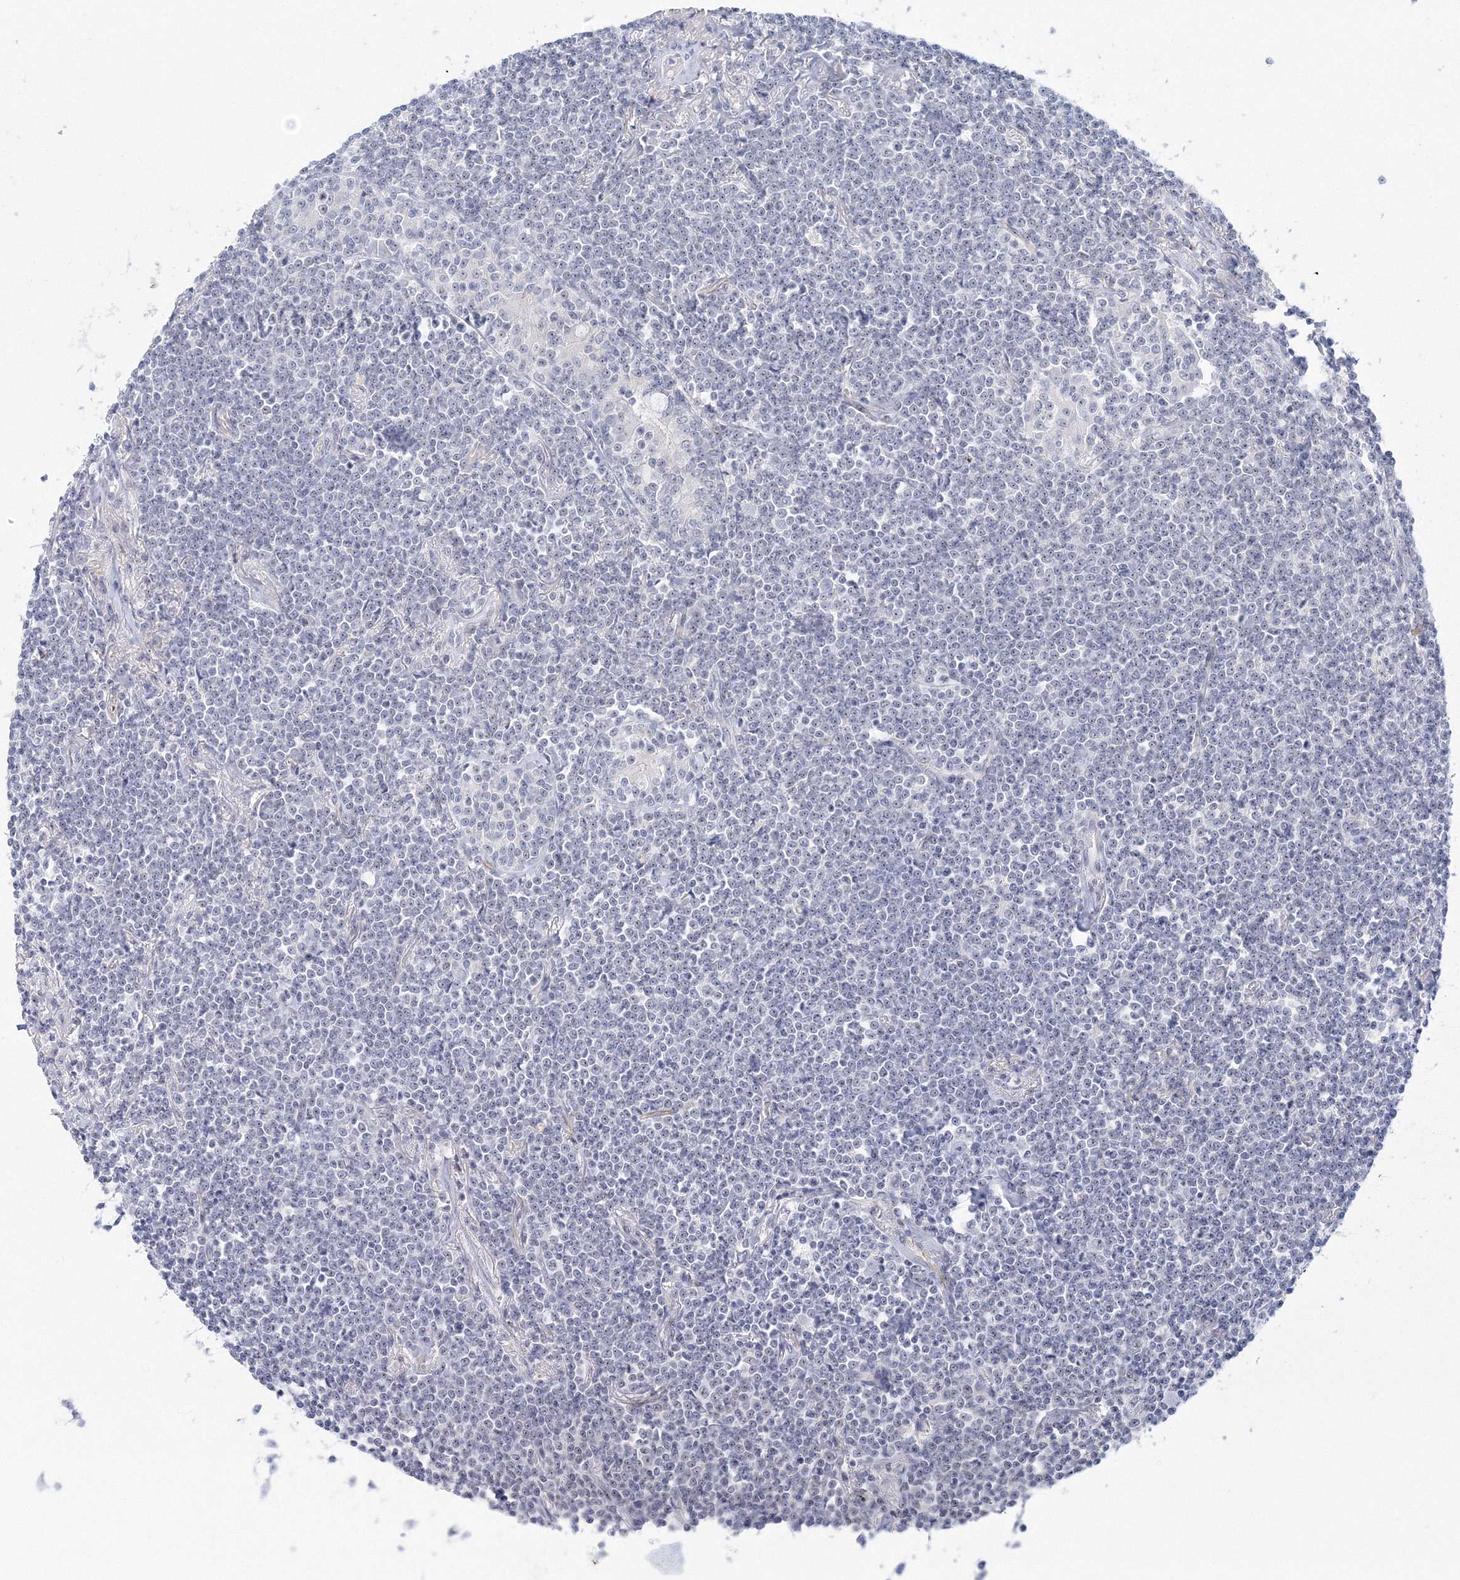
{"staining": {"intensity": "weak", "quantity": "<25%", "location": "nuclear"}, "tissue": "lymphoma", "cell_type": "Tumor cells", "image_type": "cancer", "snomed": [{"axis": "morphology", "description": "Malignant lymphoma, non-Hodgkin's type, Low grade"}, {"axis": "topography", "description": "Lung"}], "caption": "High power microscopy micrograph of an immunohistochemistry micrograph of low-grade malignant lymphoma, non-Hodgkin's type, revealing no significant expression in tumor cells. The staining was performed using DAB to visualize the protein expression in brown, while the nuclei were stained in blue with hematoxylin (Magnification: 20x).", "gene": "SIRT7", "patient": {"sex": "female", "age": 71}}